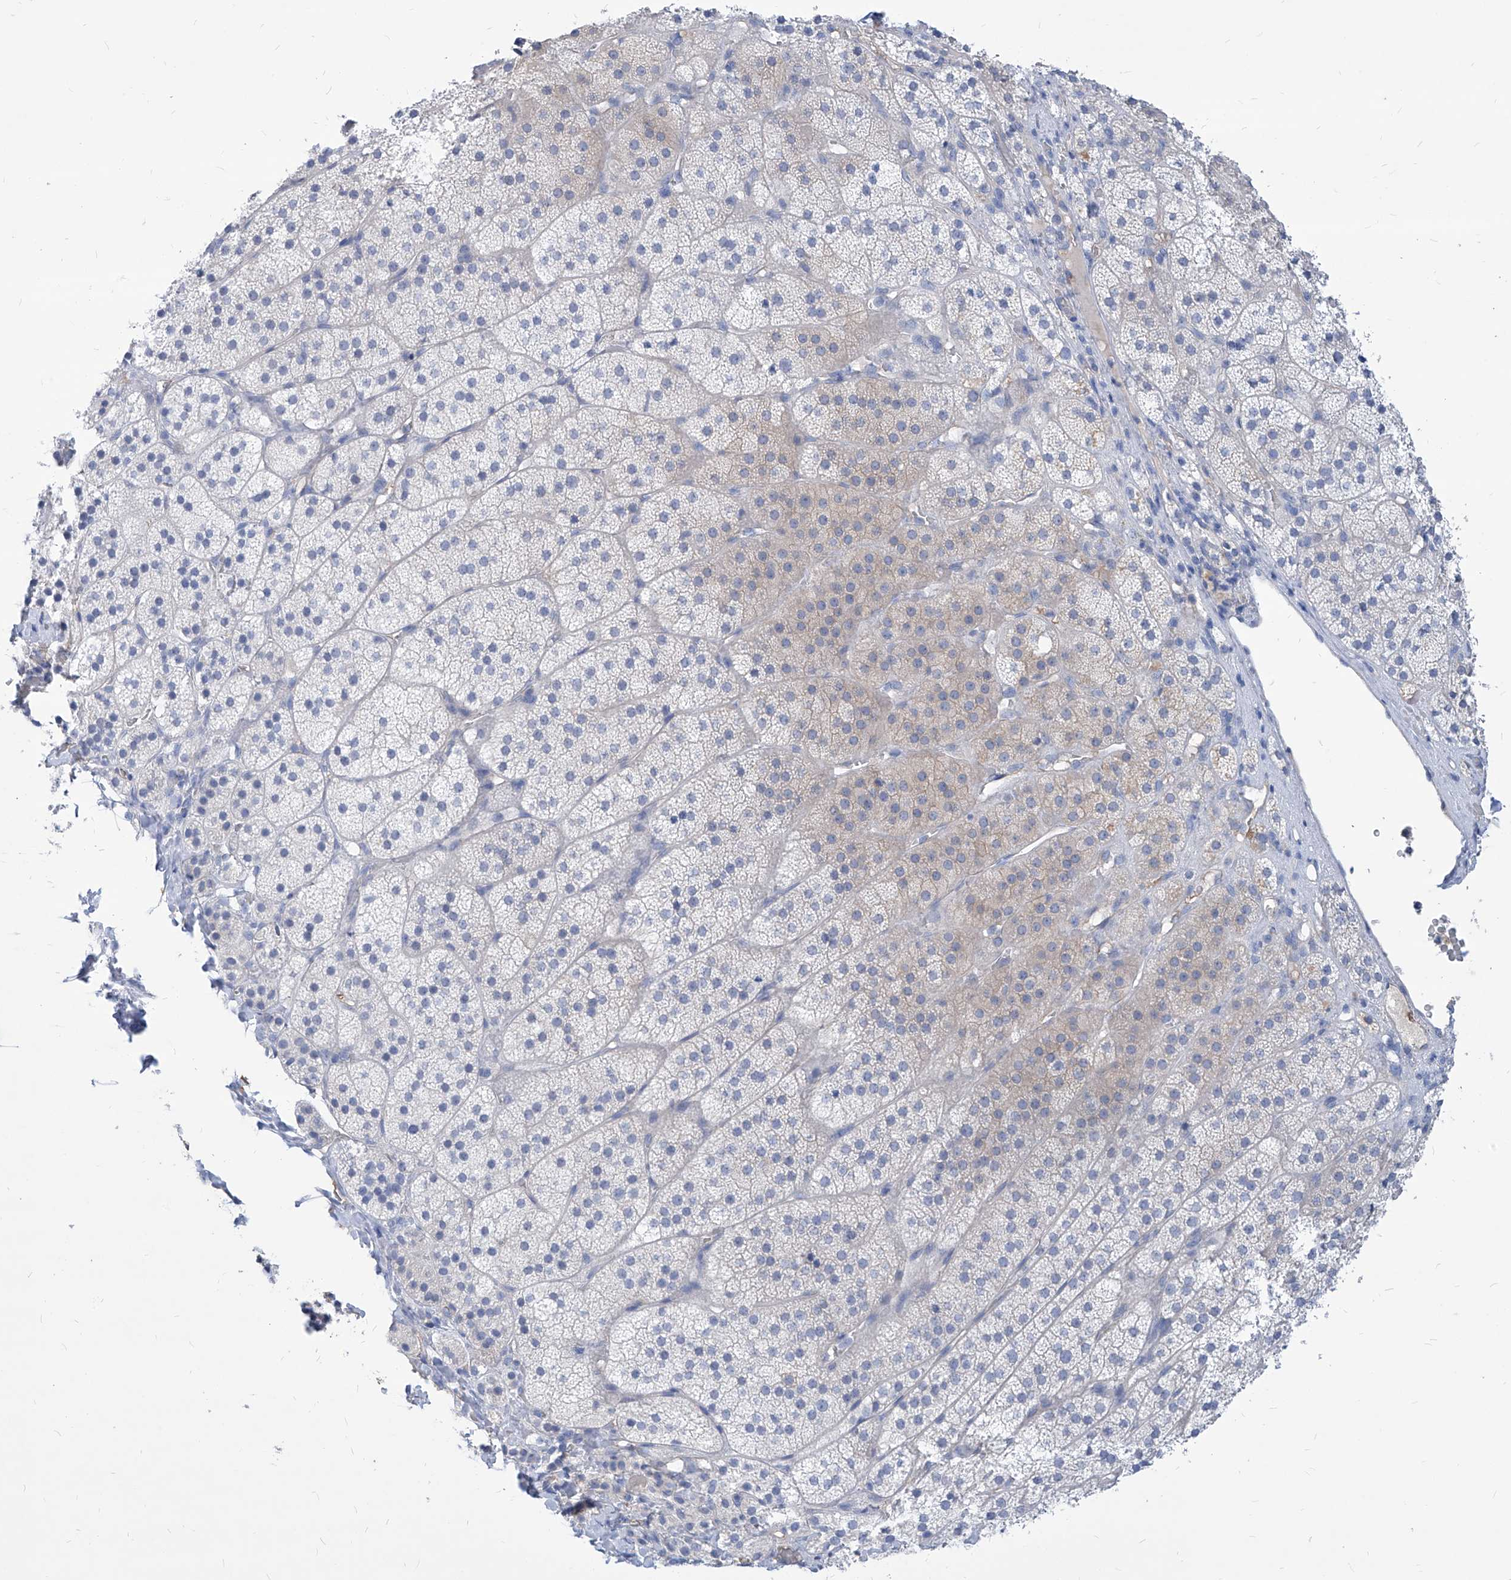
{"staining": {"intensity": "negative", "quantity": "none", "location": "none"}, "tissue": "adrenal gland", "cell_type": "Glandular cells", "image_type": "normal", "snomed": [{"axis": "morphology", "description": "Normal tissue, NOS"}, {"axis": "topography", "description": "Adrenal gland"}], "caption": "There is no significant positivity in glandular cells of adrenal gland. Brightfield microscopy of immunohistochemistry (IHC) stained with DAB (3,3'-diaminobenzidine) (brown) and hematoxylin (blue), captured at high magnification.", "gene": "AKAP10", "patient": {"sex": "female", "age": 44}}